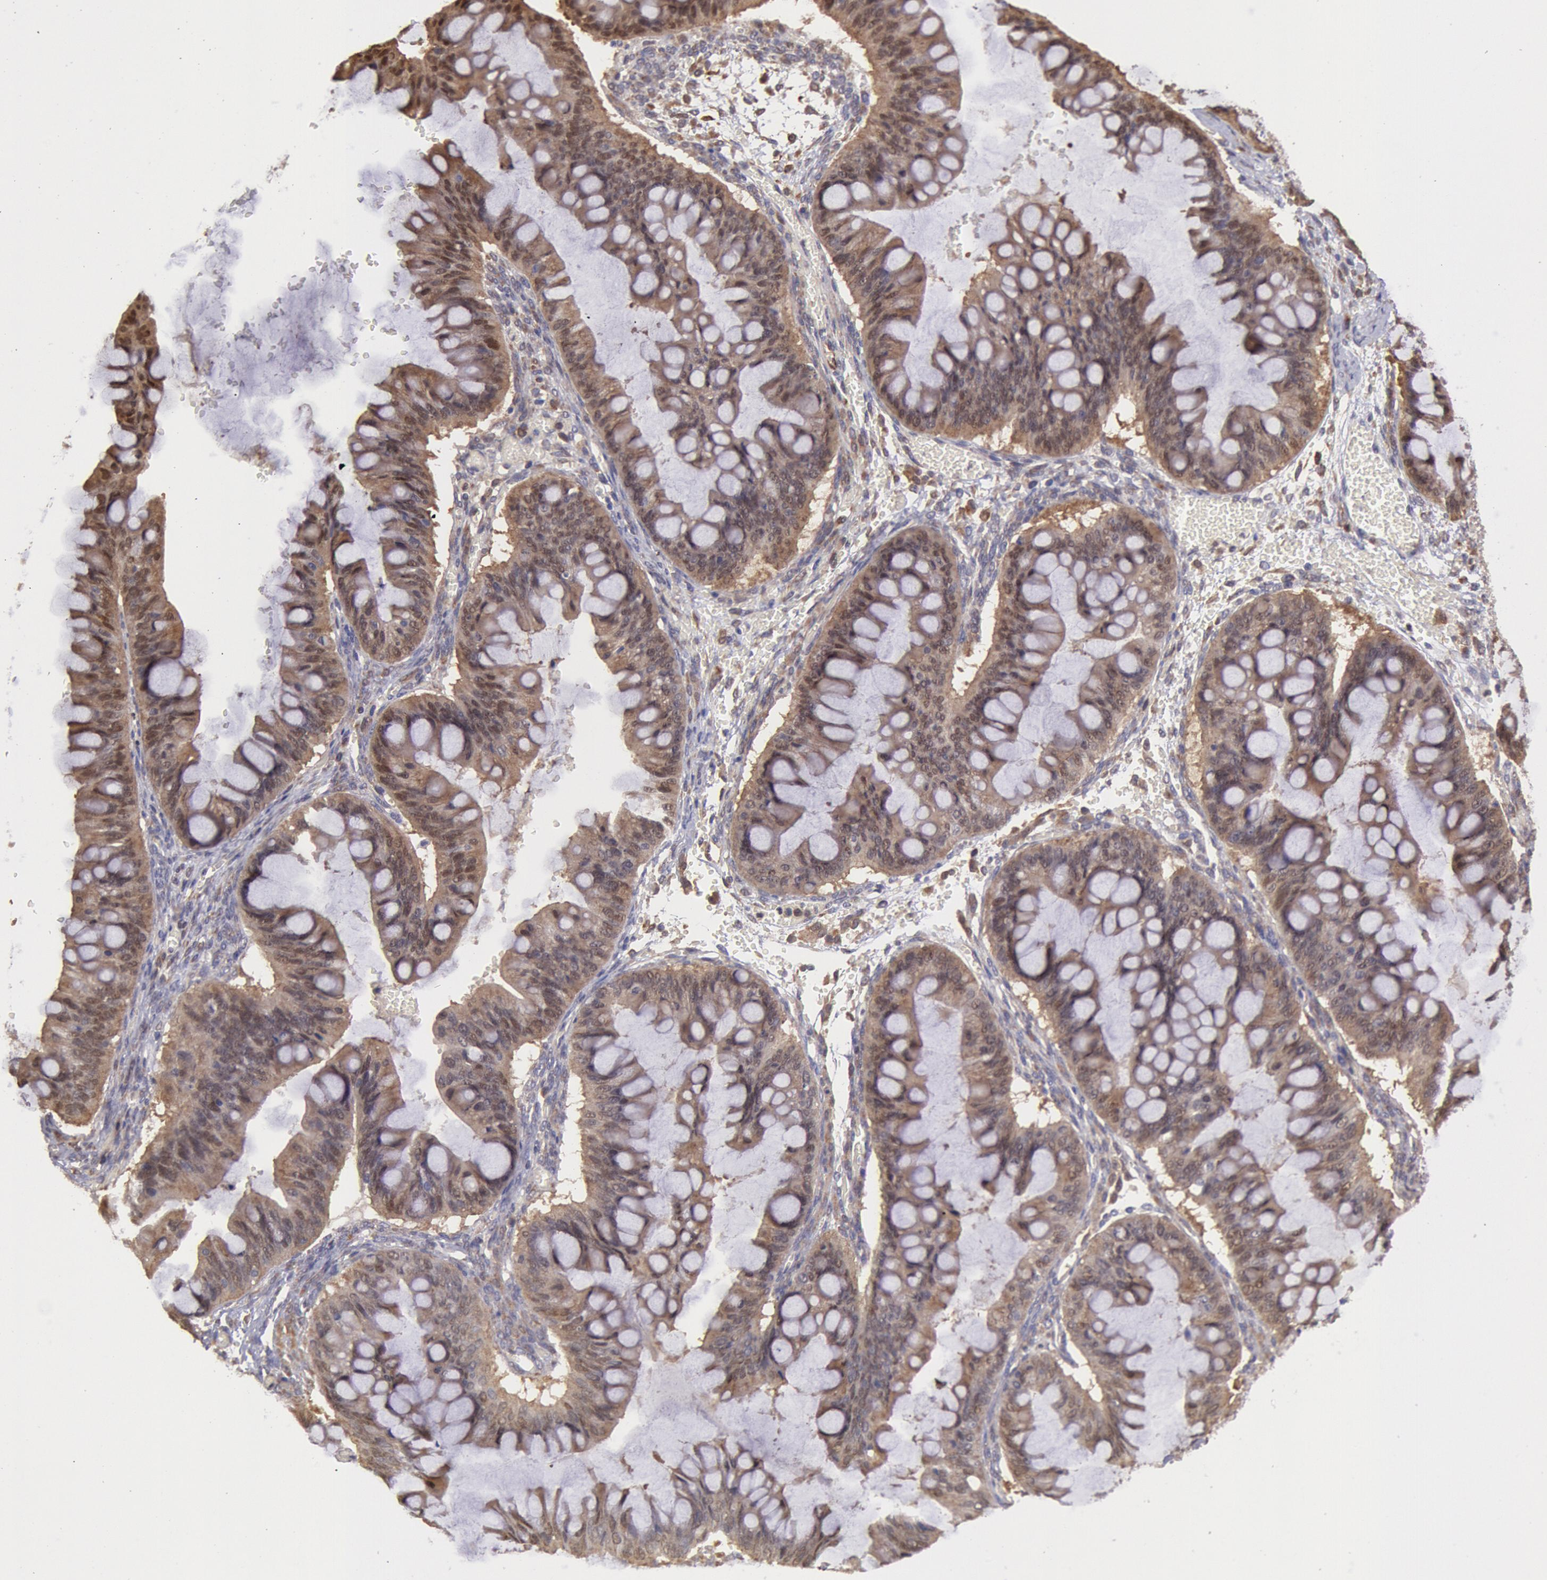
{"staining": {"intensity": "strong", "quantity": ">75%", "location": "cytoplasmic/membranous"}, "tissue": "ovarian cancer", "cell_type": "Tumor cells", "image_type": "cancer", "snomed": [{"axis": "morphology", "description": "Cystadenocarcinoma, mucinous, NOS"}, {"axis": "topography", "description": "Ovary"}], "caption": "A high amount of strong cytoplasmic/membranous staining is appreciated in about >75% of tumor cells in ovarian mucinous cystadenocarcinoma tissue.", "gene": "COMT", "patient": {"sex": "female", "age": 73}}